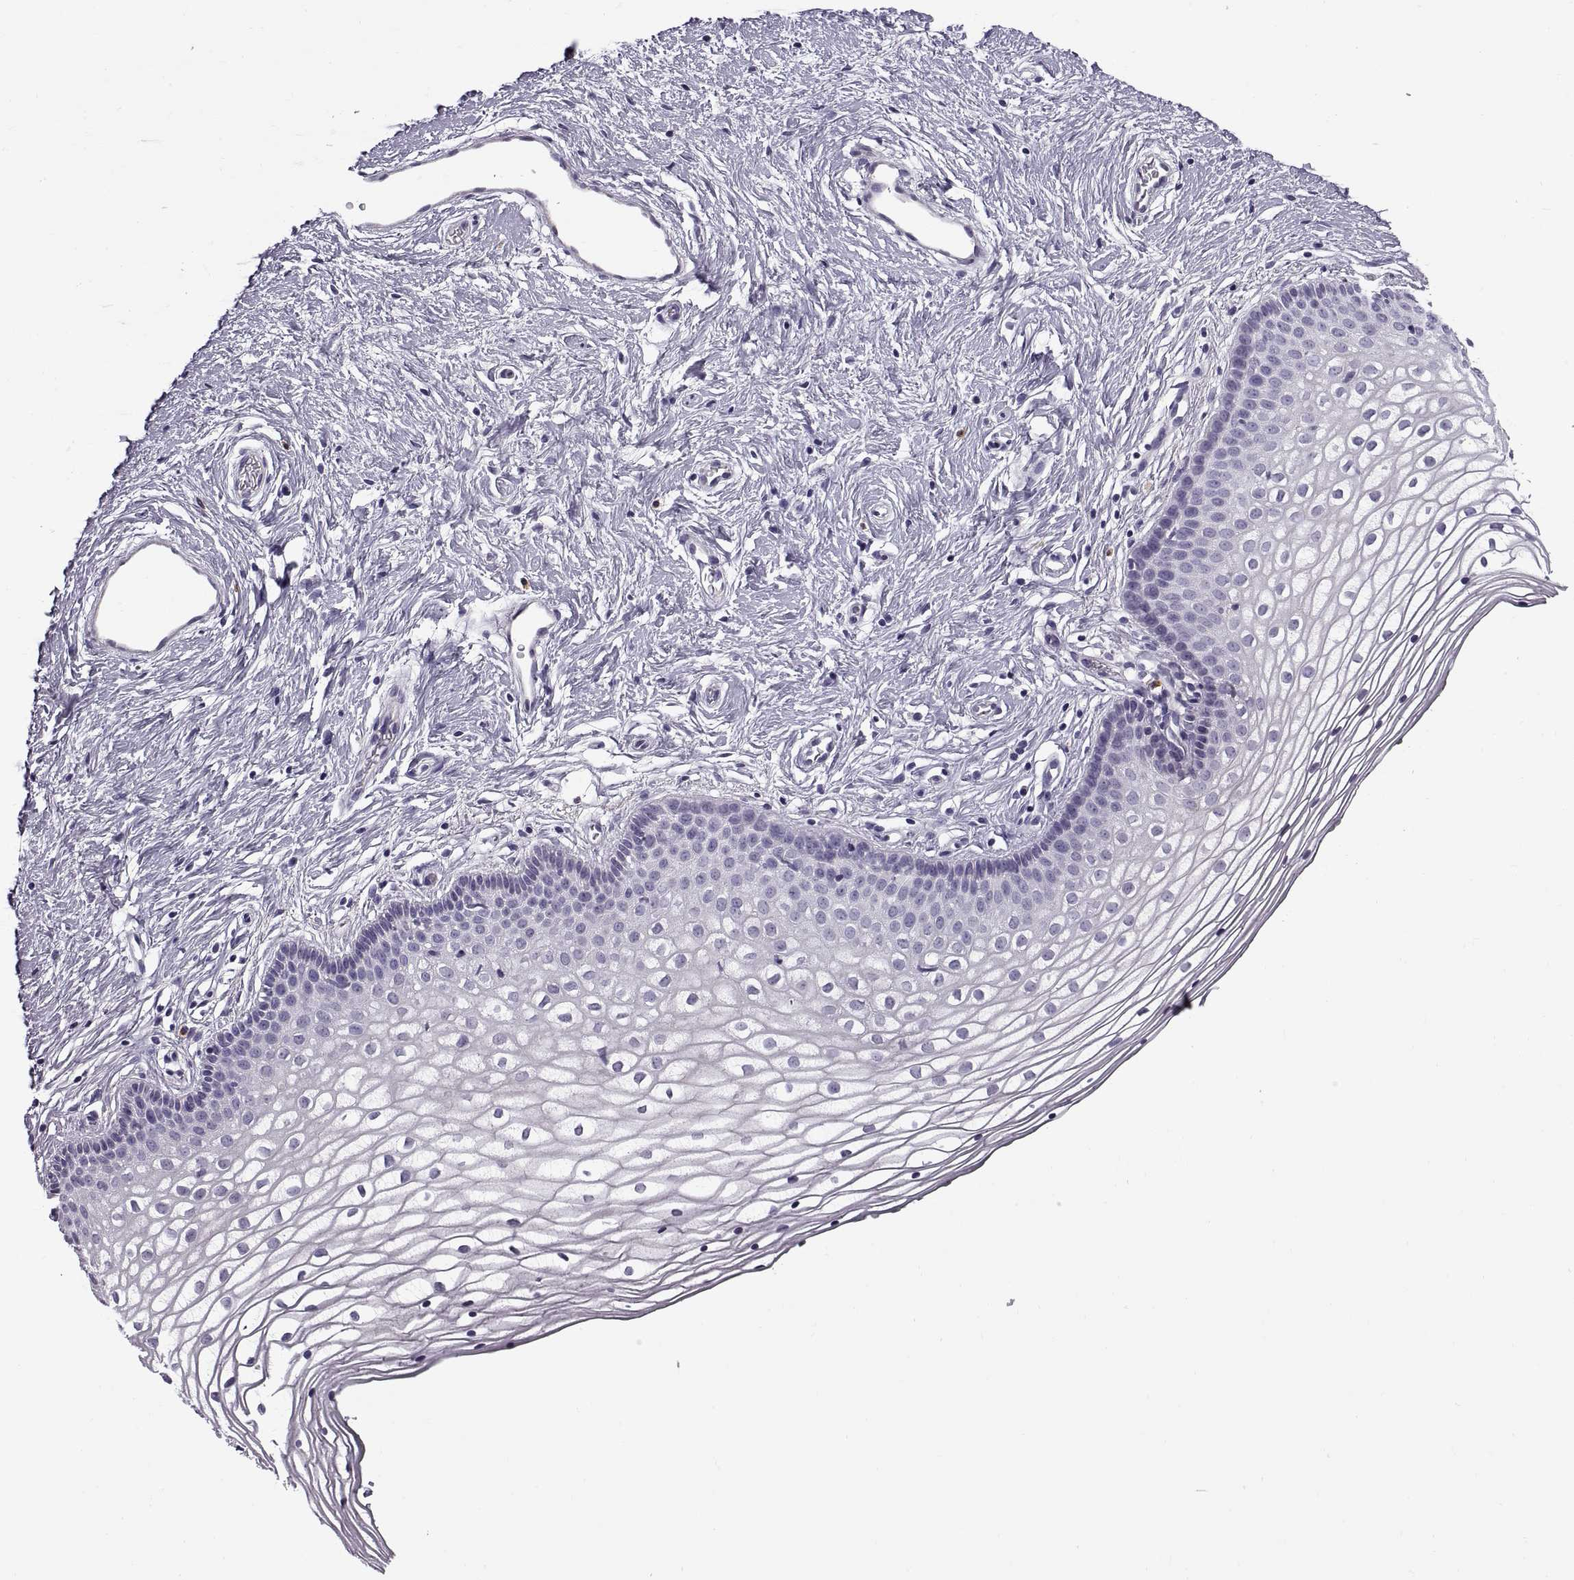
{"staining": {"intensity": "strong", "quantity": "<25%", "location": "cytoplasmic/membranous"}, "tissue": "vagina", "cell_type": "Squamous epithelial cells", "image_type": "normal", "snomed": [{"axis": "morphology", "description": "Normal tissue, NOS"}, {"axis": "topography", "description": "Vagina"}], "caption": "Protein staining by IHC exhibits strong cytoplasmic/membranous staining in about <25% of squamous epithelial cells in unremarkable vagina.", "gene": "CALCR", "patient": {"sex": "female", "age": 36}}